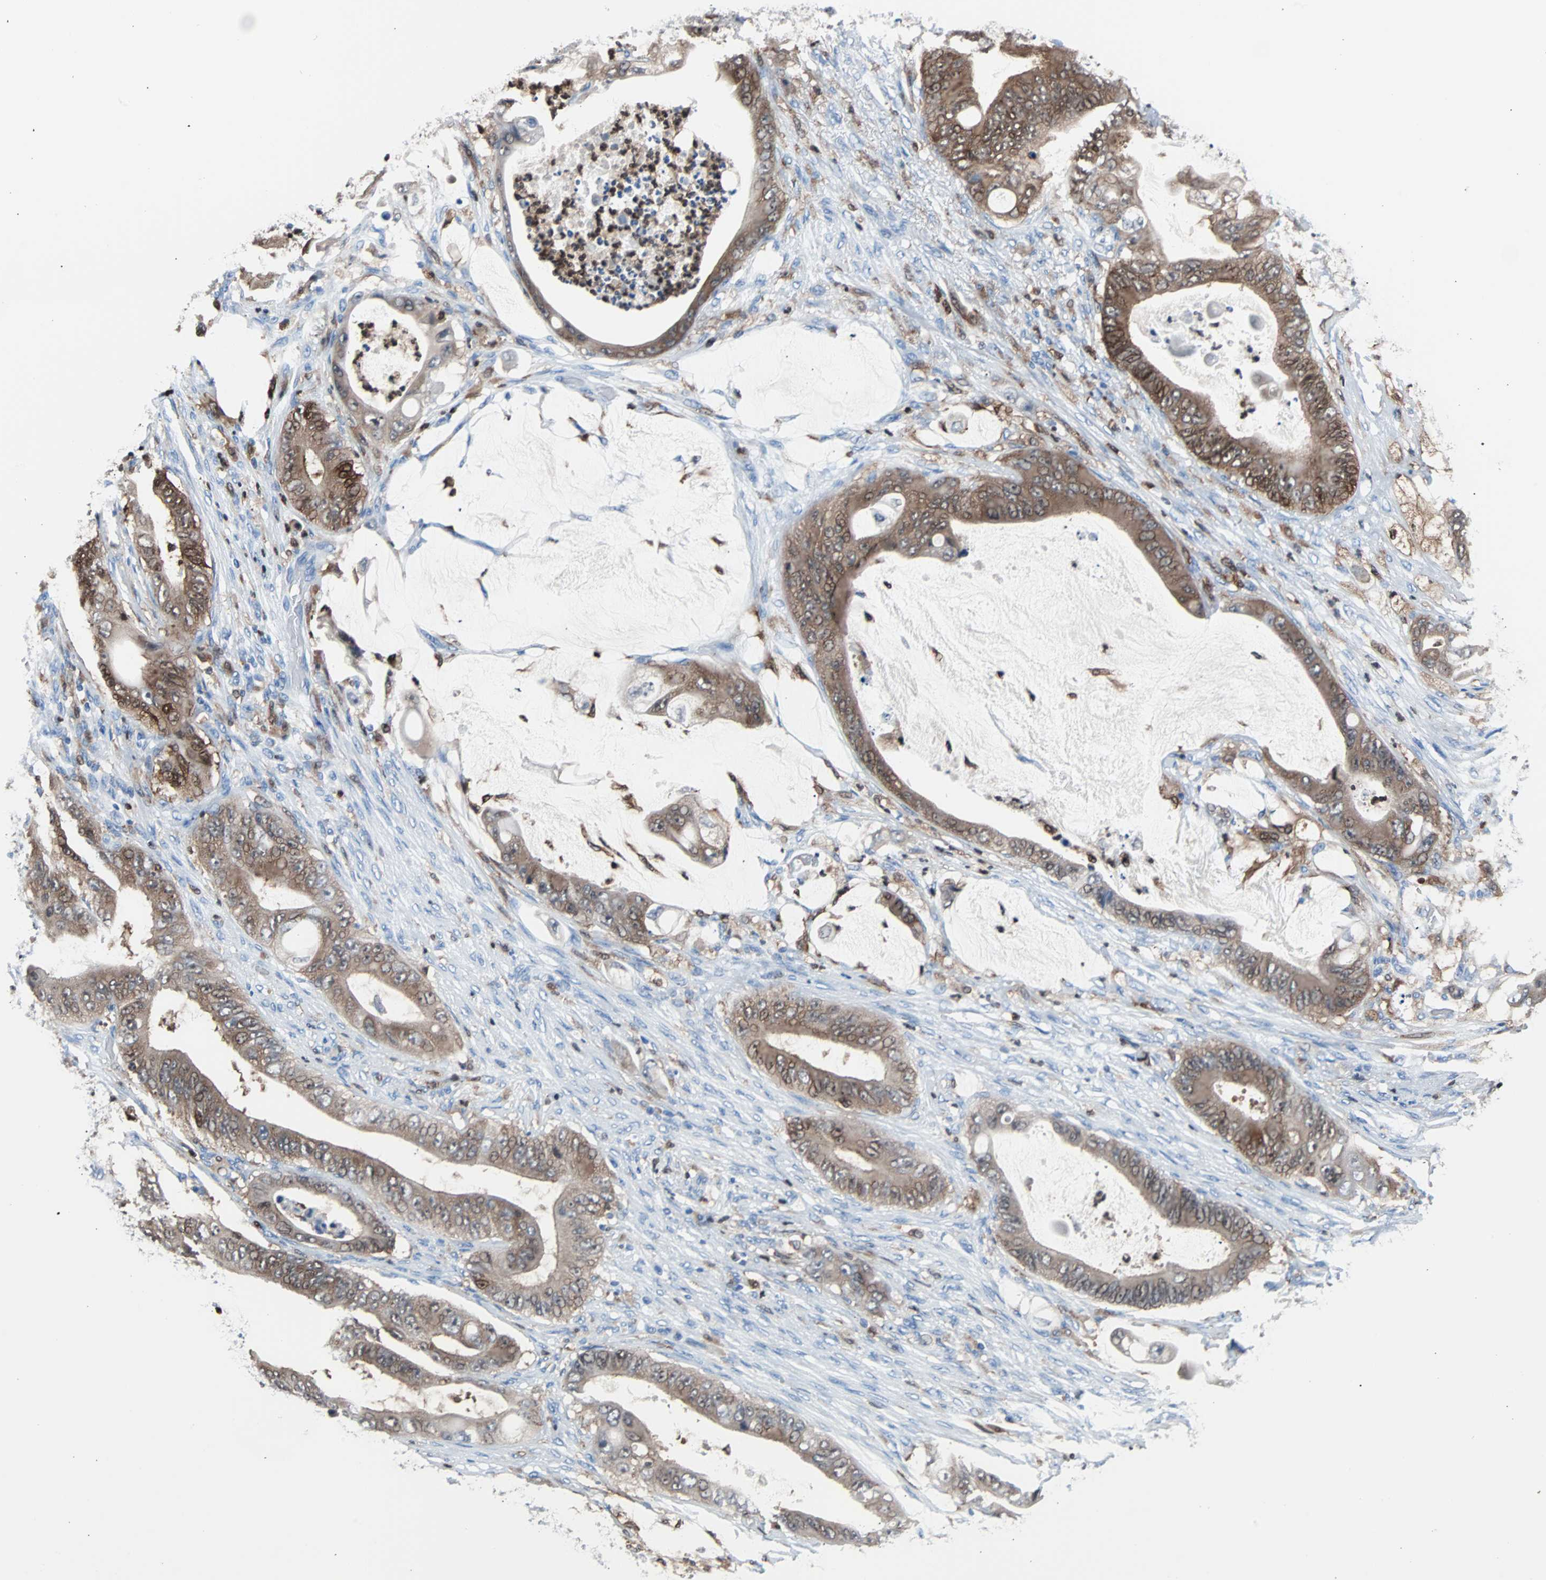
{"staining": {"intensity": "moderate", "quantity": ">75%", "location": "cytoplasmic/membranous"}, "tissue": "stomach cancer", "cell_type": "Tumor cells", "image_type": "cancer", "snomed": [{"axis": "morphology", "description": "Adenocarcinoma, NOS"}, {"axis": "topography", "description": "Stomach"}], "caption": "Brown immunohistochemical staining in stomach cancer (adenocarcinoma) shows moderate cytoplasmic/membranous positivity in about >75% of tumor cells.", "gene": "SYK", "patient": {"sex": "female", "age": 73}}